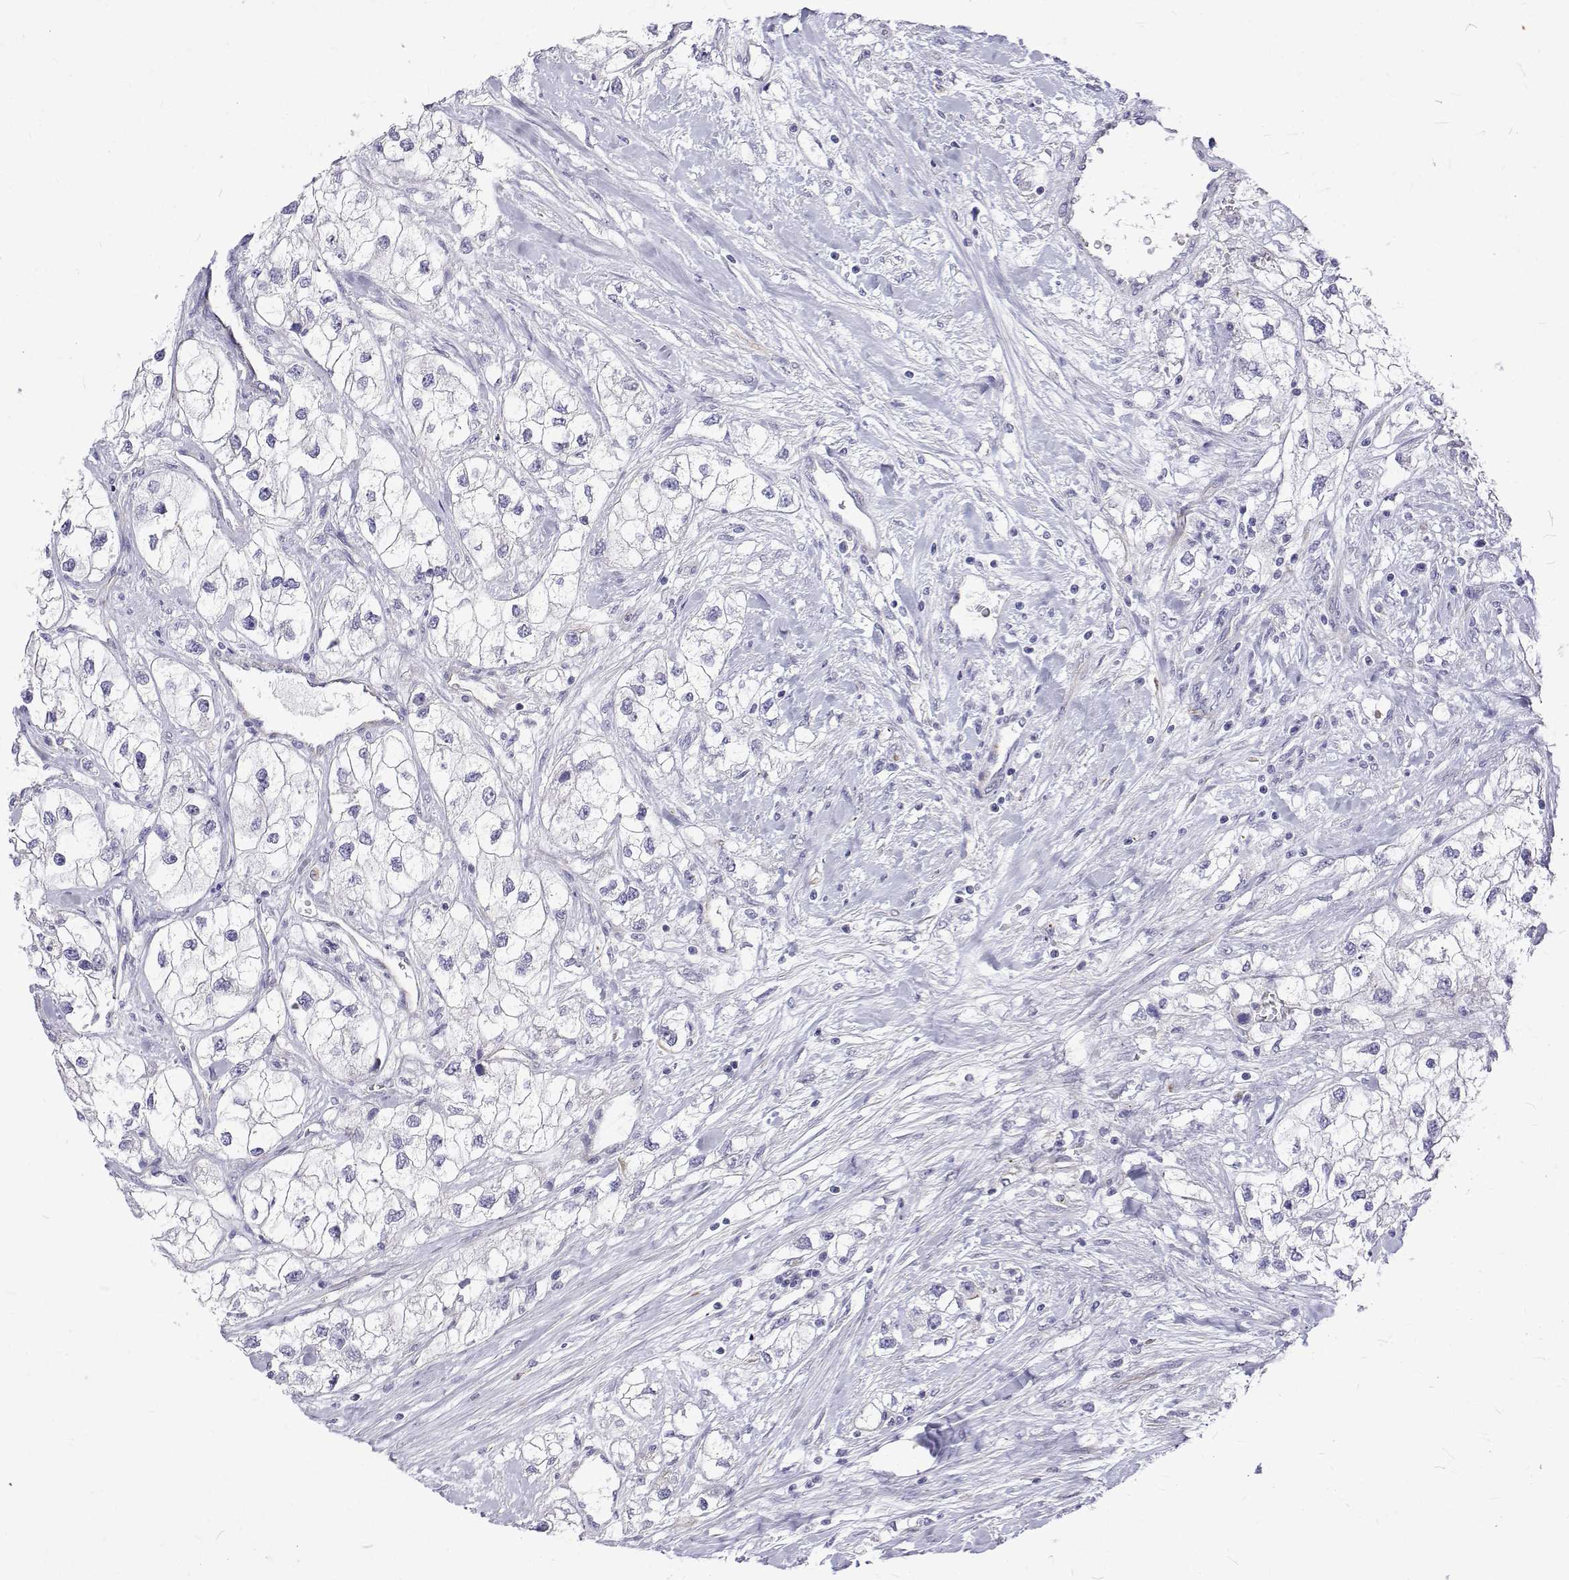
{"staining": {"intensity": "negative", "quantity": "none", "location": "none"}, "tissue": "renal cancer", "cell_type": "Tumor cells", "image_type": "cancer", "snomed": [{"axis": "morphology", "description": "Adenocarcinoma, NOS"}, {"axis": "topography", "description": "Kidney"}], "caption": "An image of renal adenocarcinoma stained for a protein displays no brown staining in tumor cells.", "gene": "OPRPN", "patient": {"sex": "male", "age": 59}}